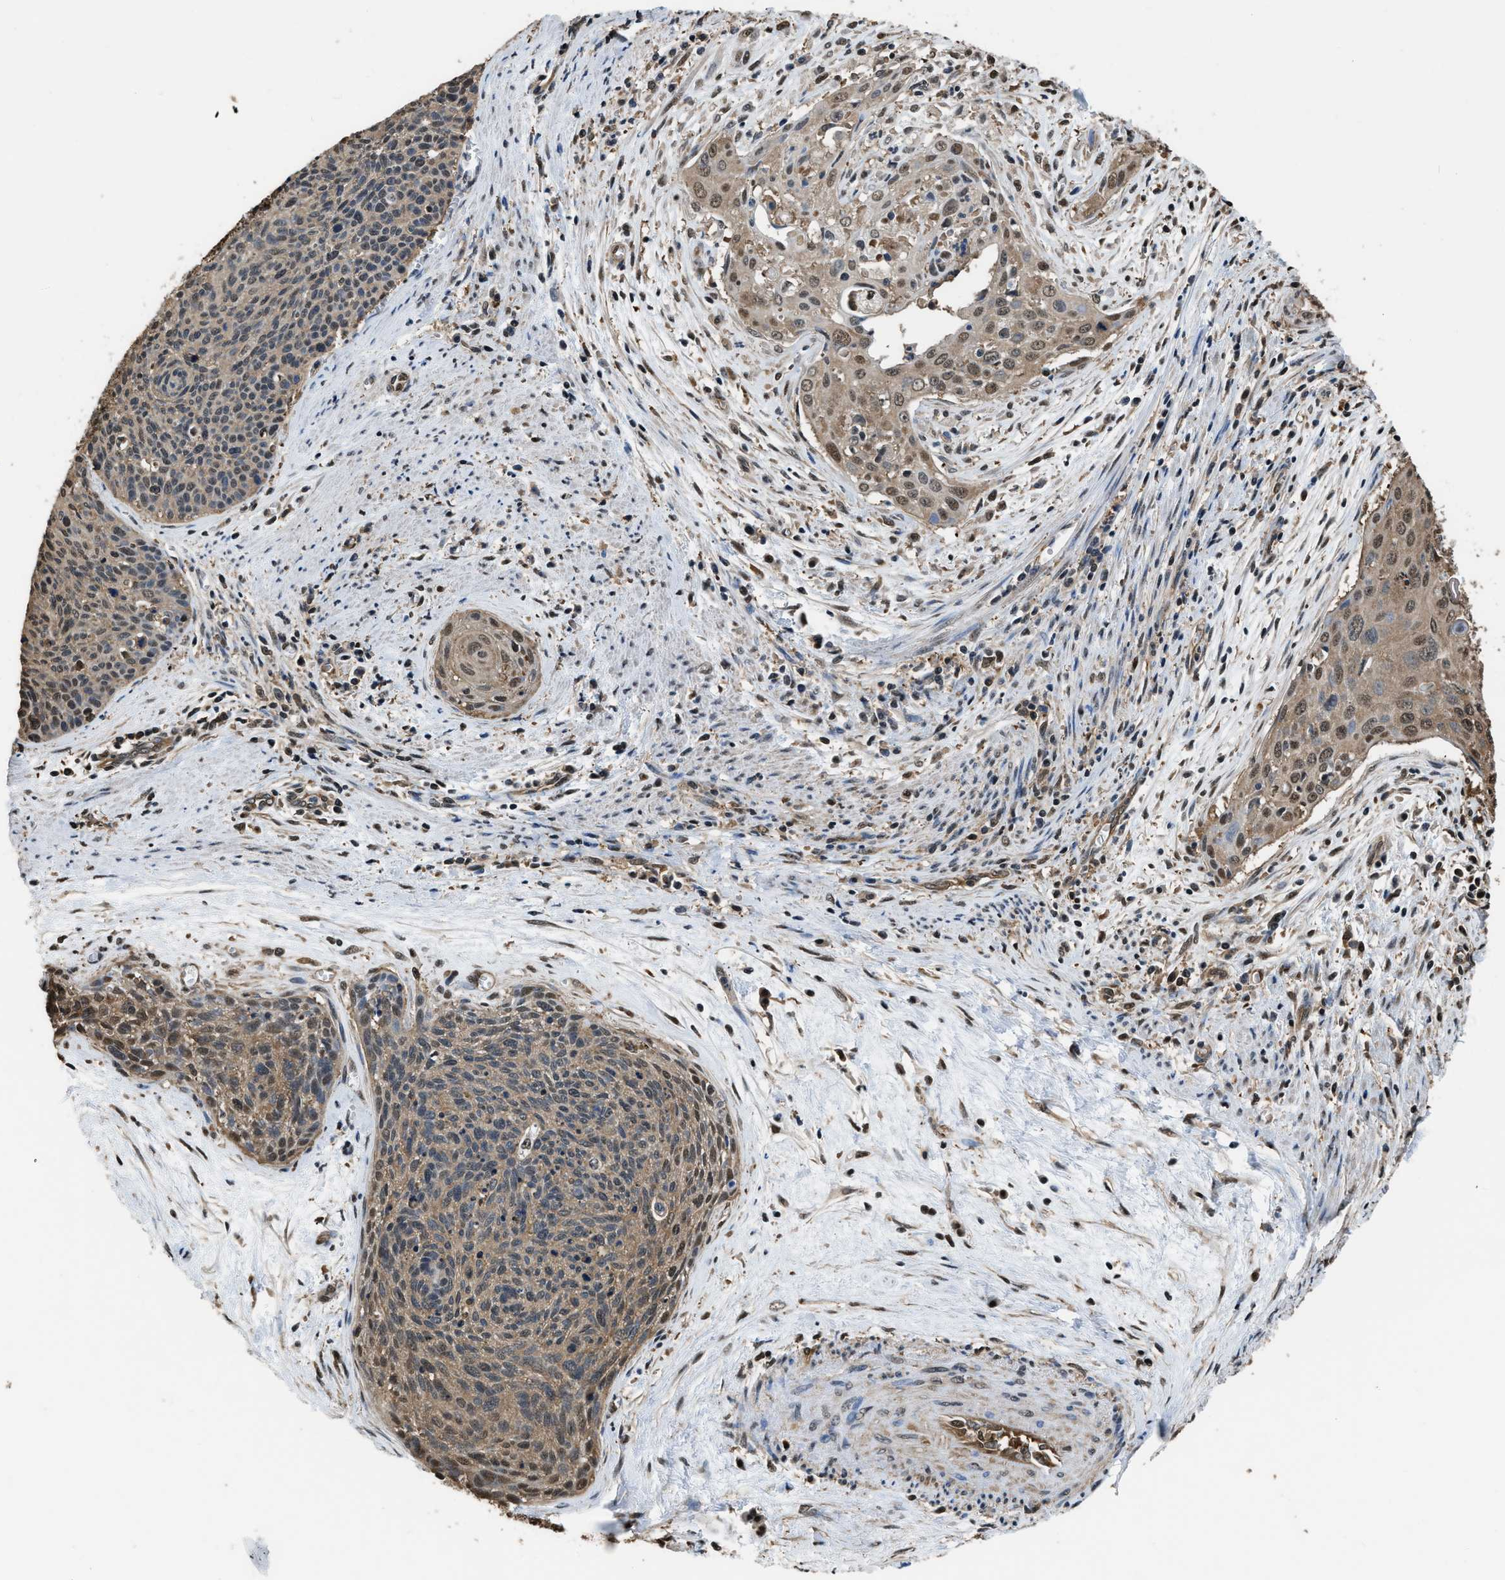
{"staining": {"intensity": "weak", "quantity": ">75%", "location": "cytoplasmic/membranous,nuclear"}, "tissue": "cervical cancer", "cell_type": "Tumor cells", "image_type": "cancer", "snomed": [{"axis": "morphology", "description": "Squamous cell carcinoma, NOS"}, {"axis": "topography", "description": "Cervix"}], "caption": "A brown stain shows weak cytoplasmic/membranous and nuclear expression of a protein in squamous cell carcinoma (cervical) tumor cells. Nuclei are stained in blue.", "gene": "FNTA", "patient": {"sex": "female", "age": 55}}